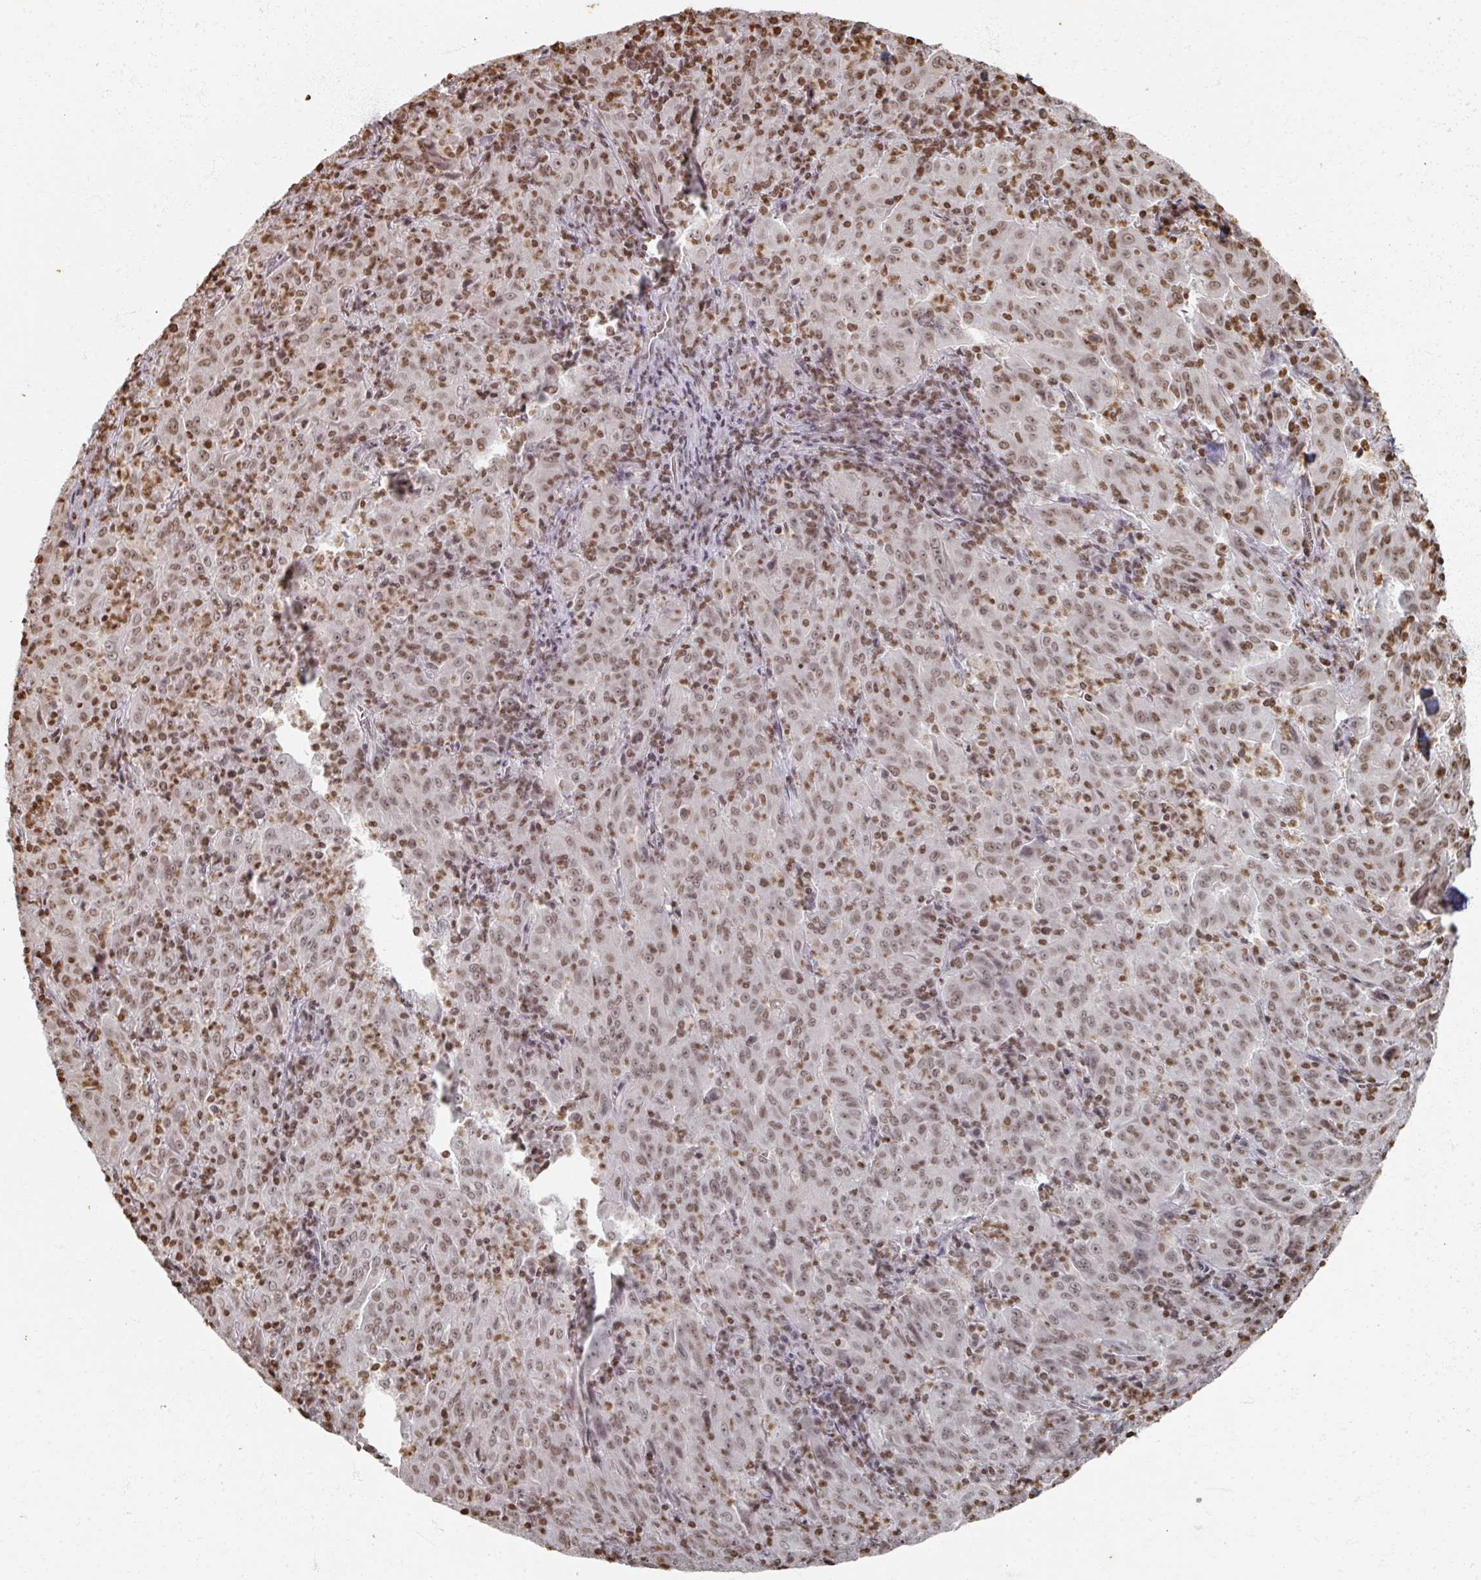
{"staining": {"intensity": "moderate", "quantity": ">75%", "location": "nuclear"}, "tissue": "pancreatic cancer", "cell_type": "Tumor cells", "image_type": "cancer", "snomed": [{"axis": "morphology", "description": "Adenocarcinoma, NOS"}, {"axis": "topography", "description": "Pancreas"}], "caption": "A brown stain shows moderate nuclear positivity of a protein in pancreatic cancer tumor cells.", "gene": "DCUN1D5", "patient": {"sex": "male", "age": 63}}